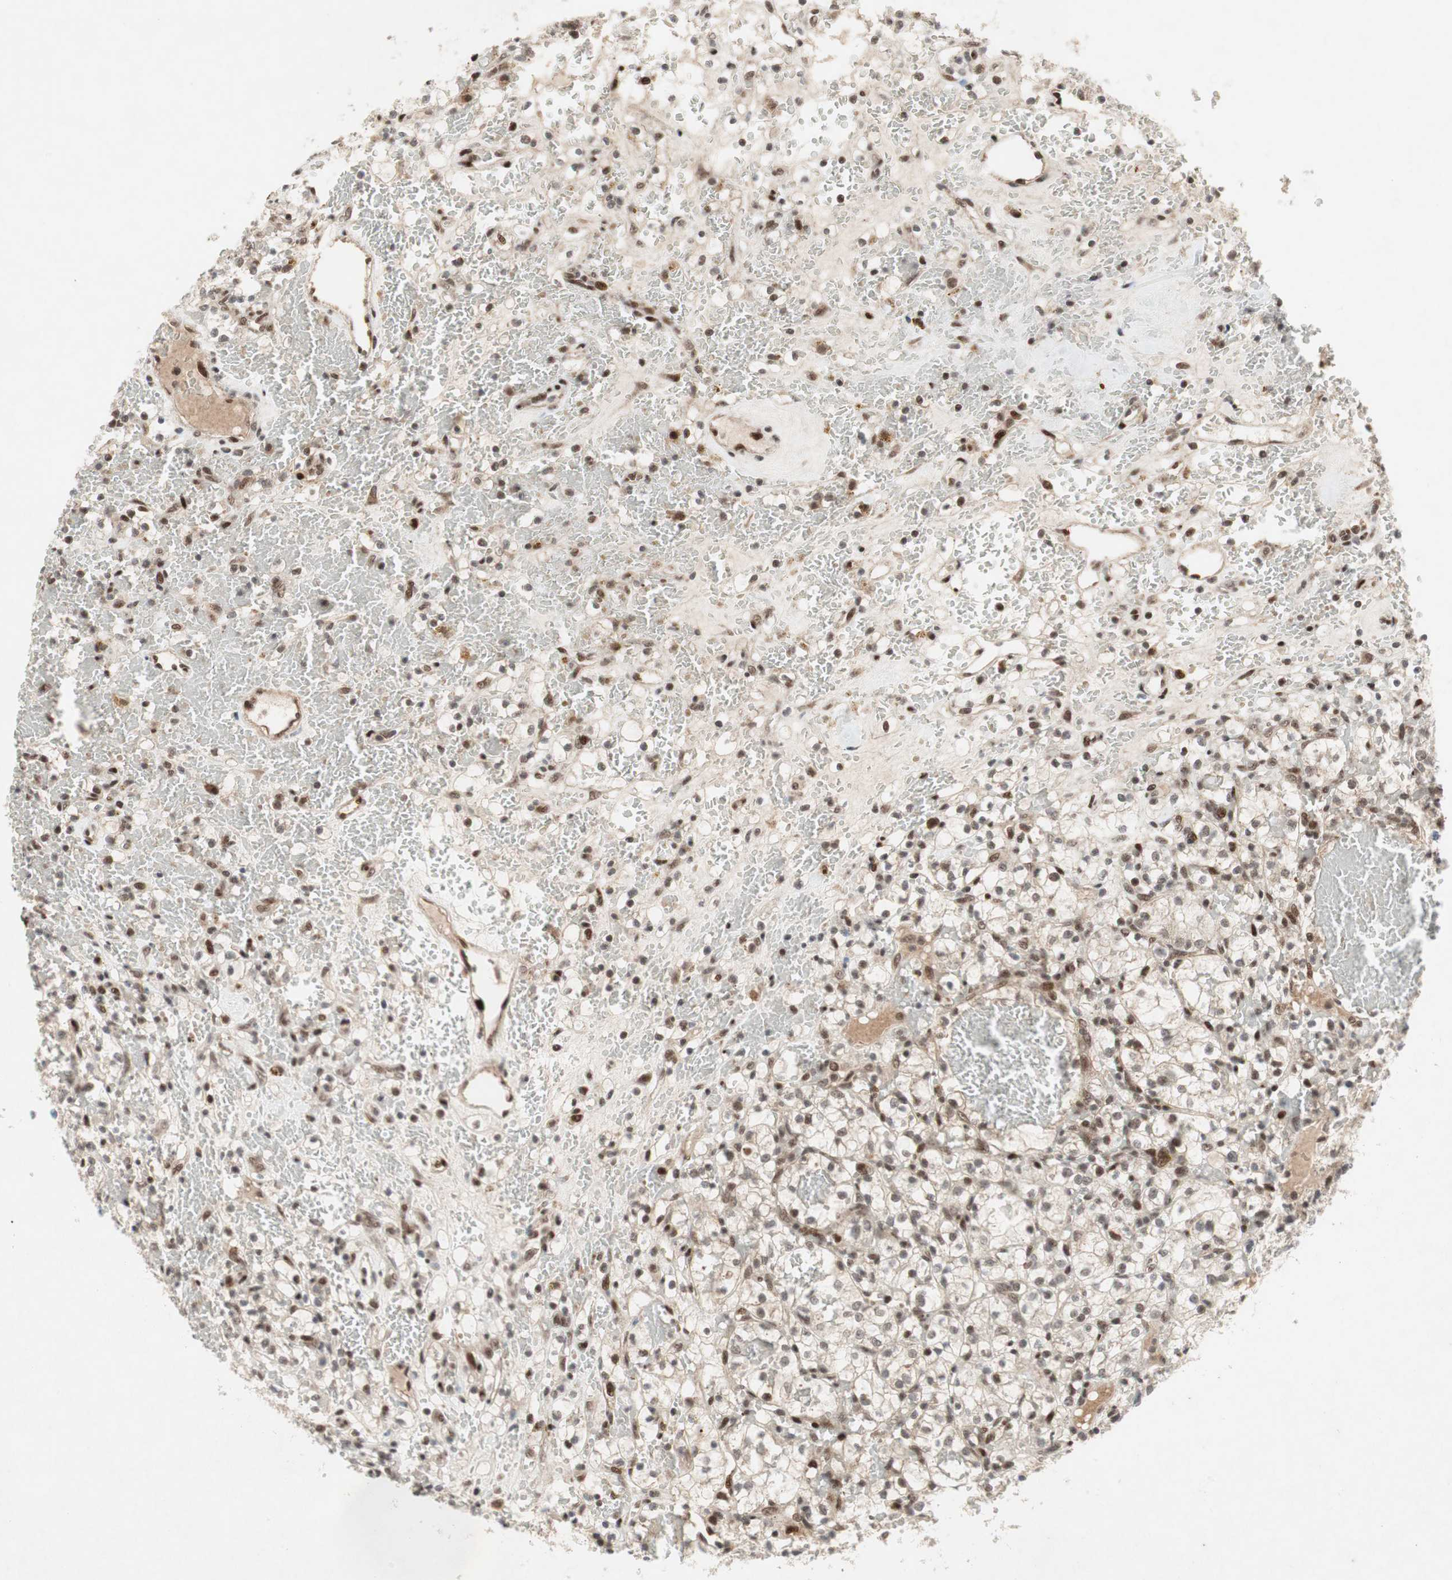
{"staining": {"intensity": "negative", "quantity": "none", "location": "none"}, "tissue": "renal cancer", "cell_type": "Tumor cells", "image_type": "cancer", "snomed": [{"axis": "morphology", "description": "Adenocarcinoma, NOS"}, {"axis": "topography", "description": "Kidney"}], "caption": "This is an immunohistochemistry image of adenocarcinoma (renal). There is no expression in tumor cells.", "gene": "TCF12", "patient": {"sex": "female", "age": 60}}